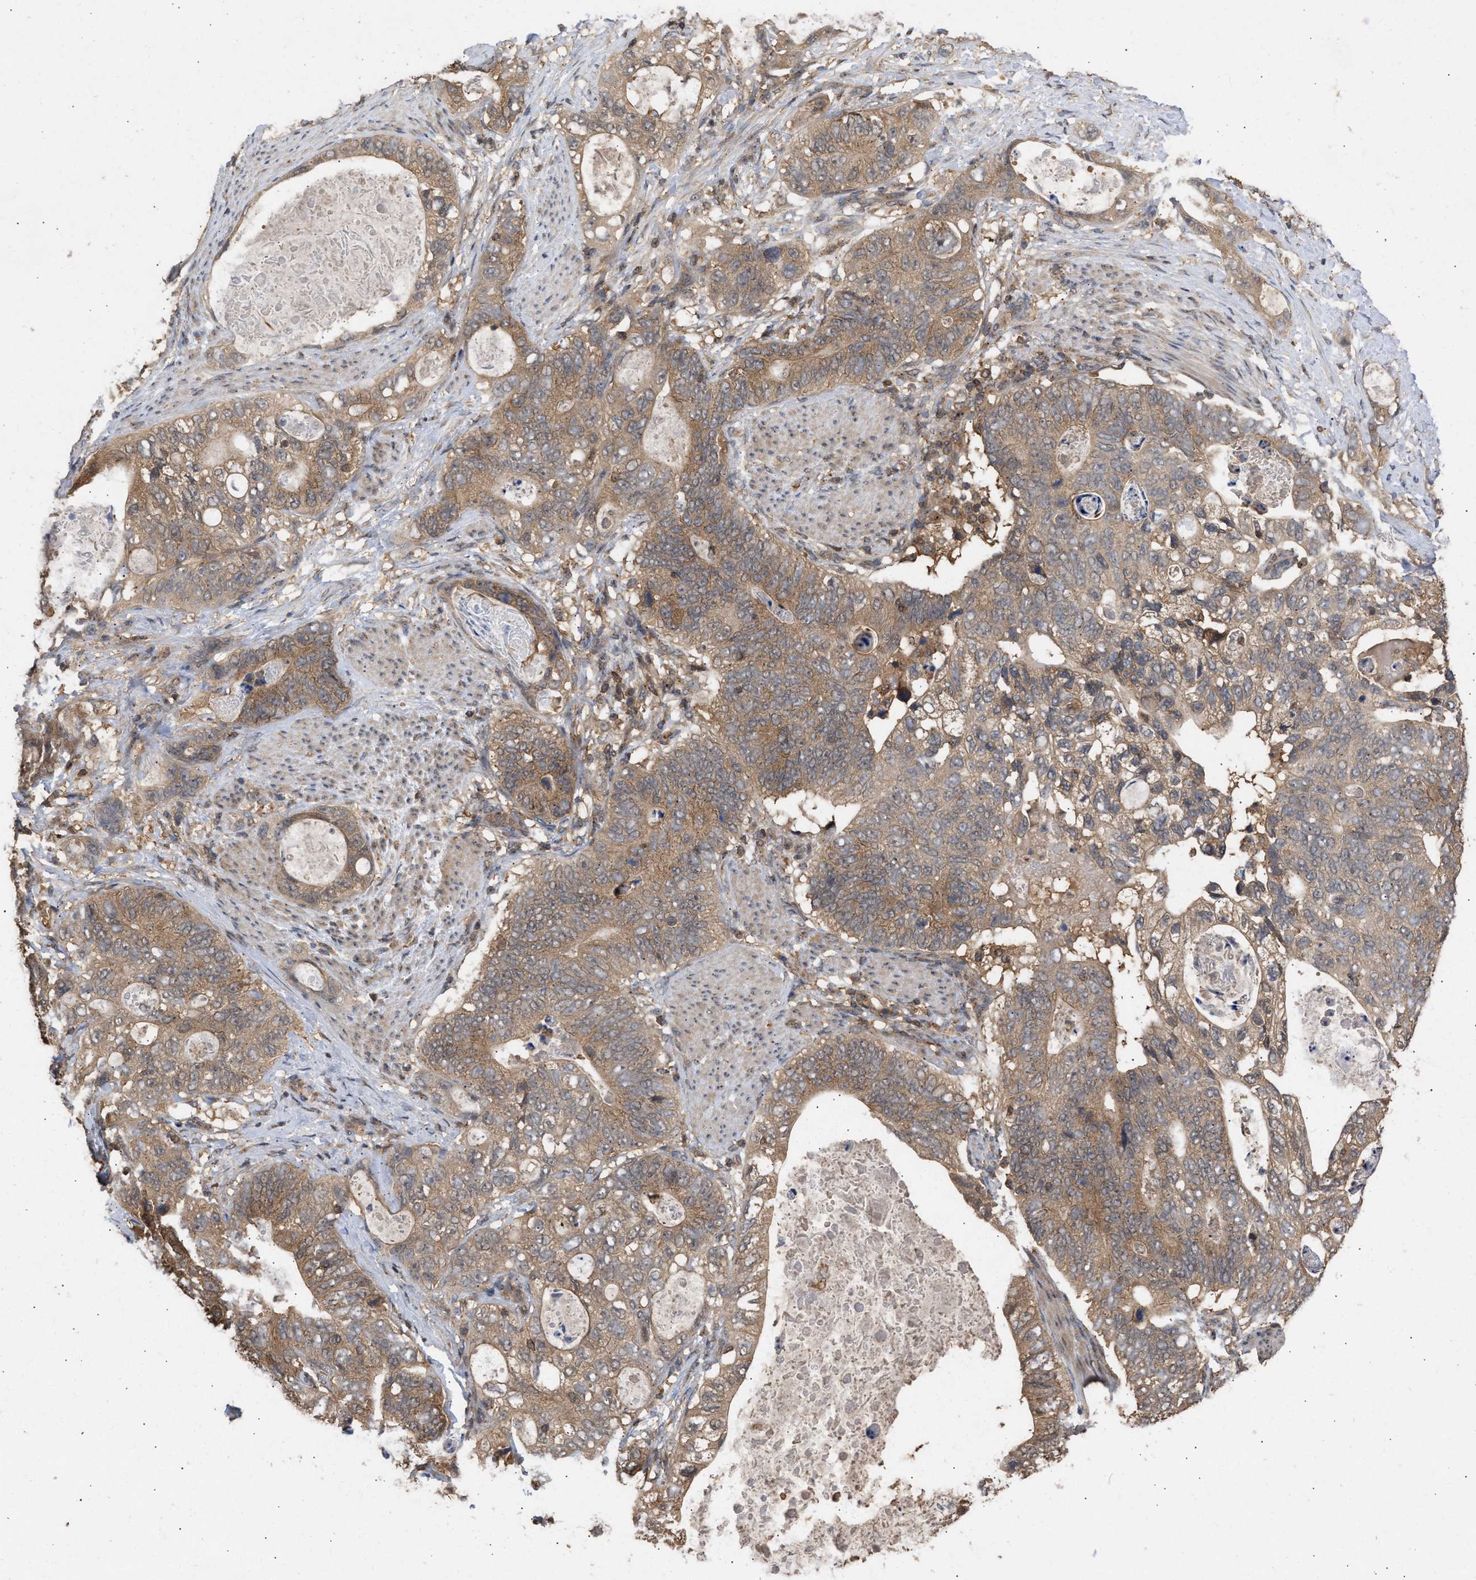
{"staining": {"intensity": "moderate", "quantity": ">75%", "location": "cytoplasmic/membranous"}, "tissue": "stomach cancer", "cell_type": "Tumor cells", "image_type": "cancer", "snomed": [{"axis": "morphology", "description": "Normal tissue, NOS"}, {"axis": "morphology", "description": "Adenocarcinoma, NOS"}, {"axis": "topography", "description": "Stomach"}], "caption": "A brown stain labels moderate cytoplasmic/membranous expression of a protein in stomach cancer tumor cells.", "gene": "FITM1", "patient": {"sex": "female", "age": 89}}